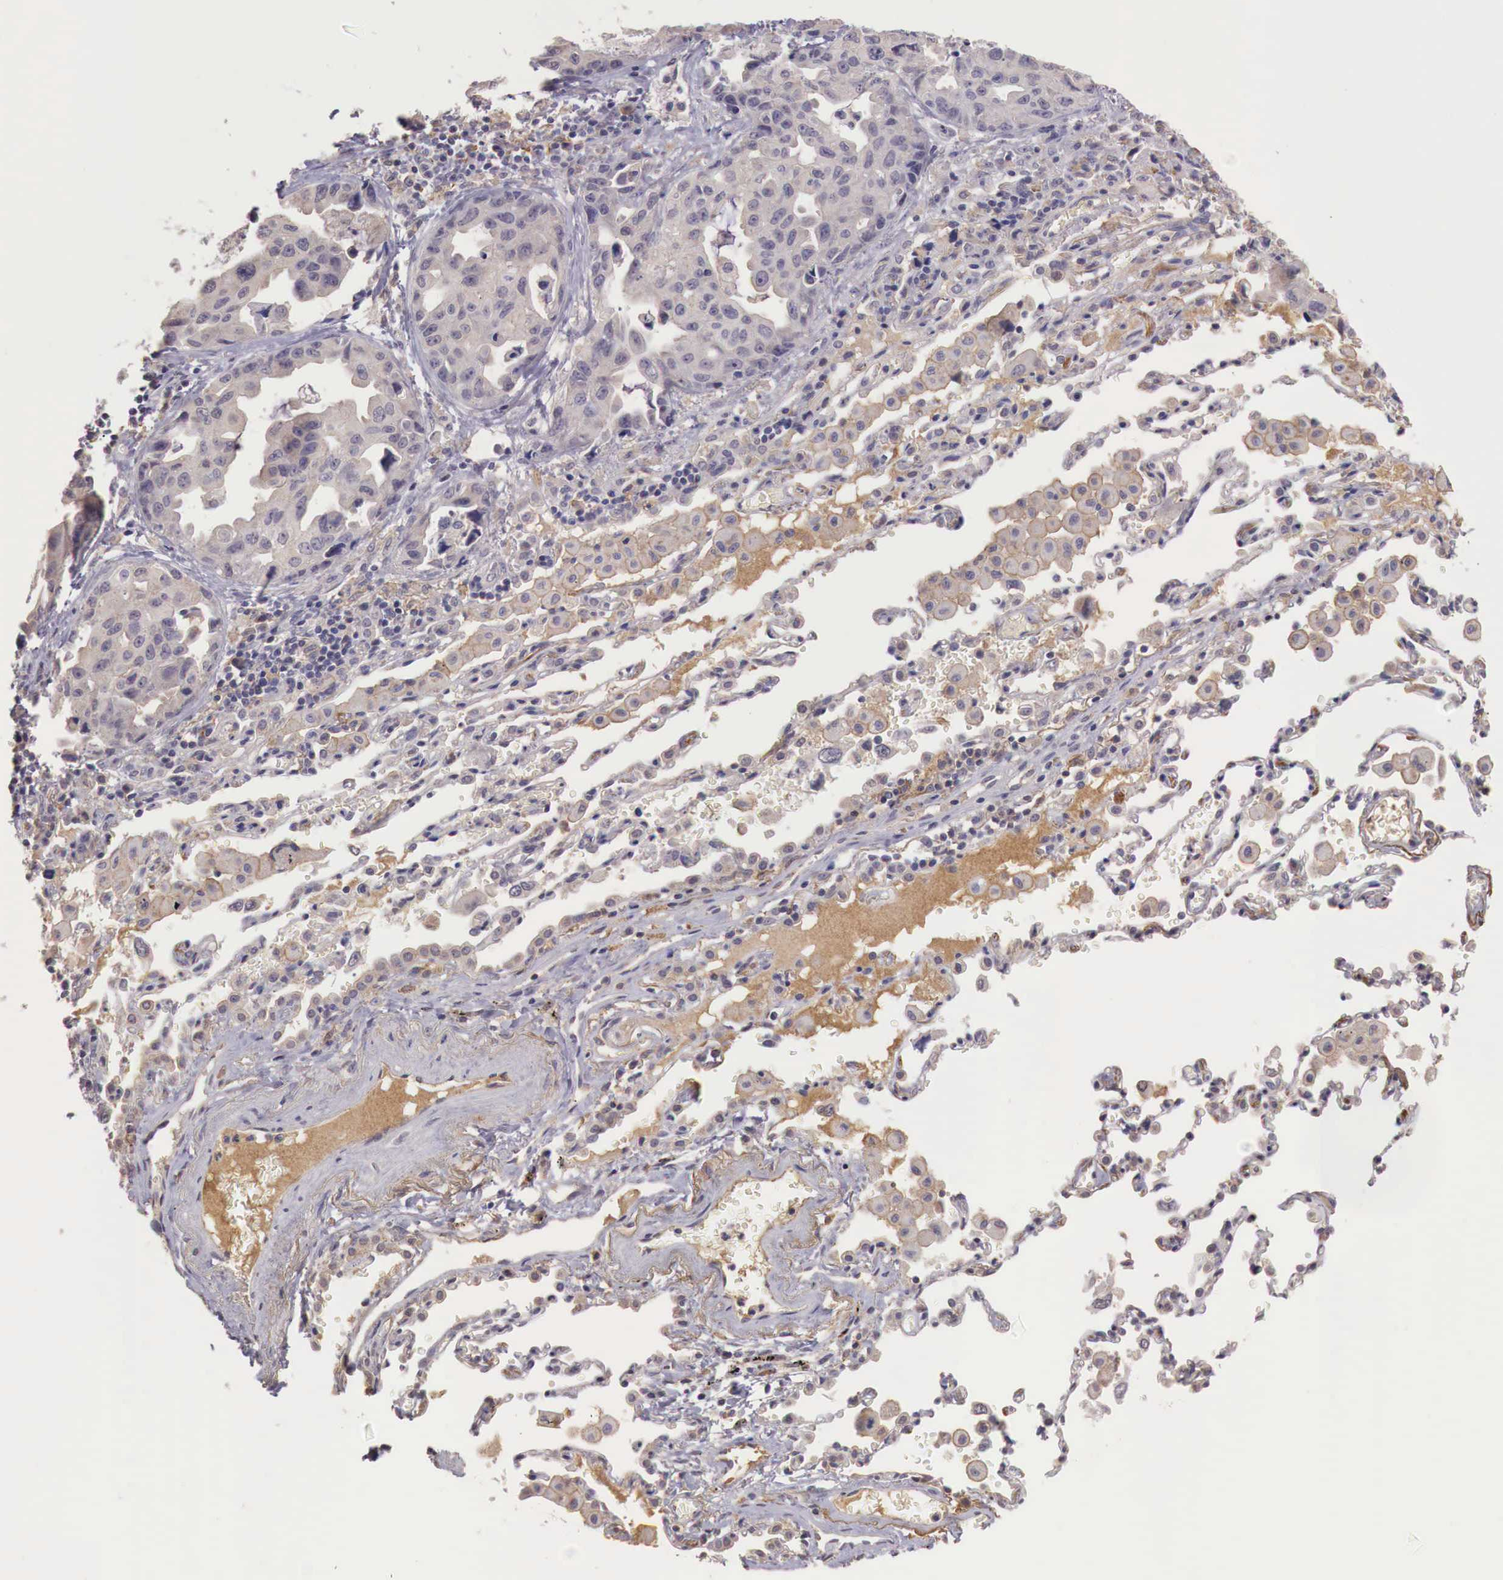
{"staining": {"intensity": "weak", "quantity": "25%-75%", "location": "cytoplasmic/membranous"}, "tissue": "lung cancer", "cell_type": "Tumor cells", "image_type": "cancer", "snomed": [{"axis": "morphology", "description": "Adenocarcinoma, NOS"}, {"axis": "topography", "description": "Lung"}], "caption": "A low amount of weak cytoplasmic/membranous positivity is seen in approximately 25%-75% of tumor cells in lung adenocarcinoma tissue.", "gene": "CHRDL1", "patient": {"sex": "male", "age": 64}}